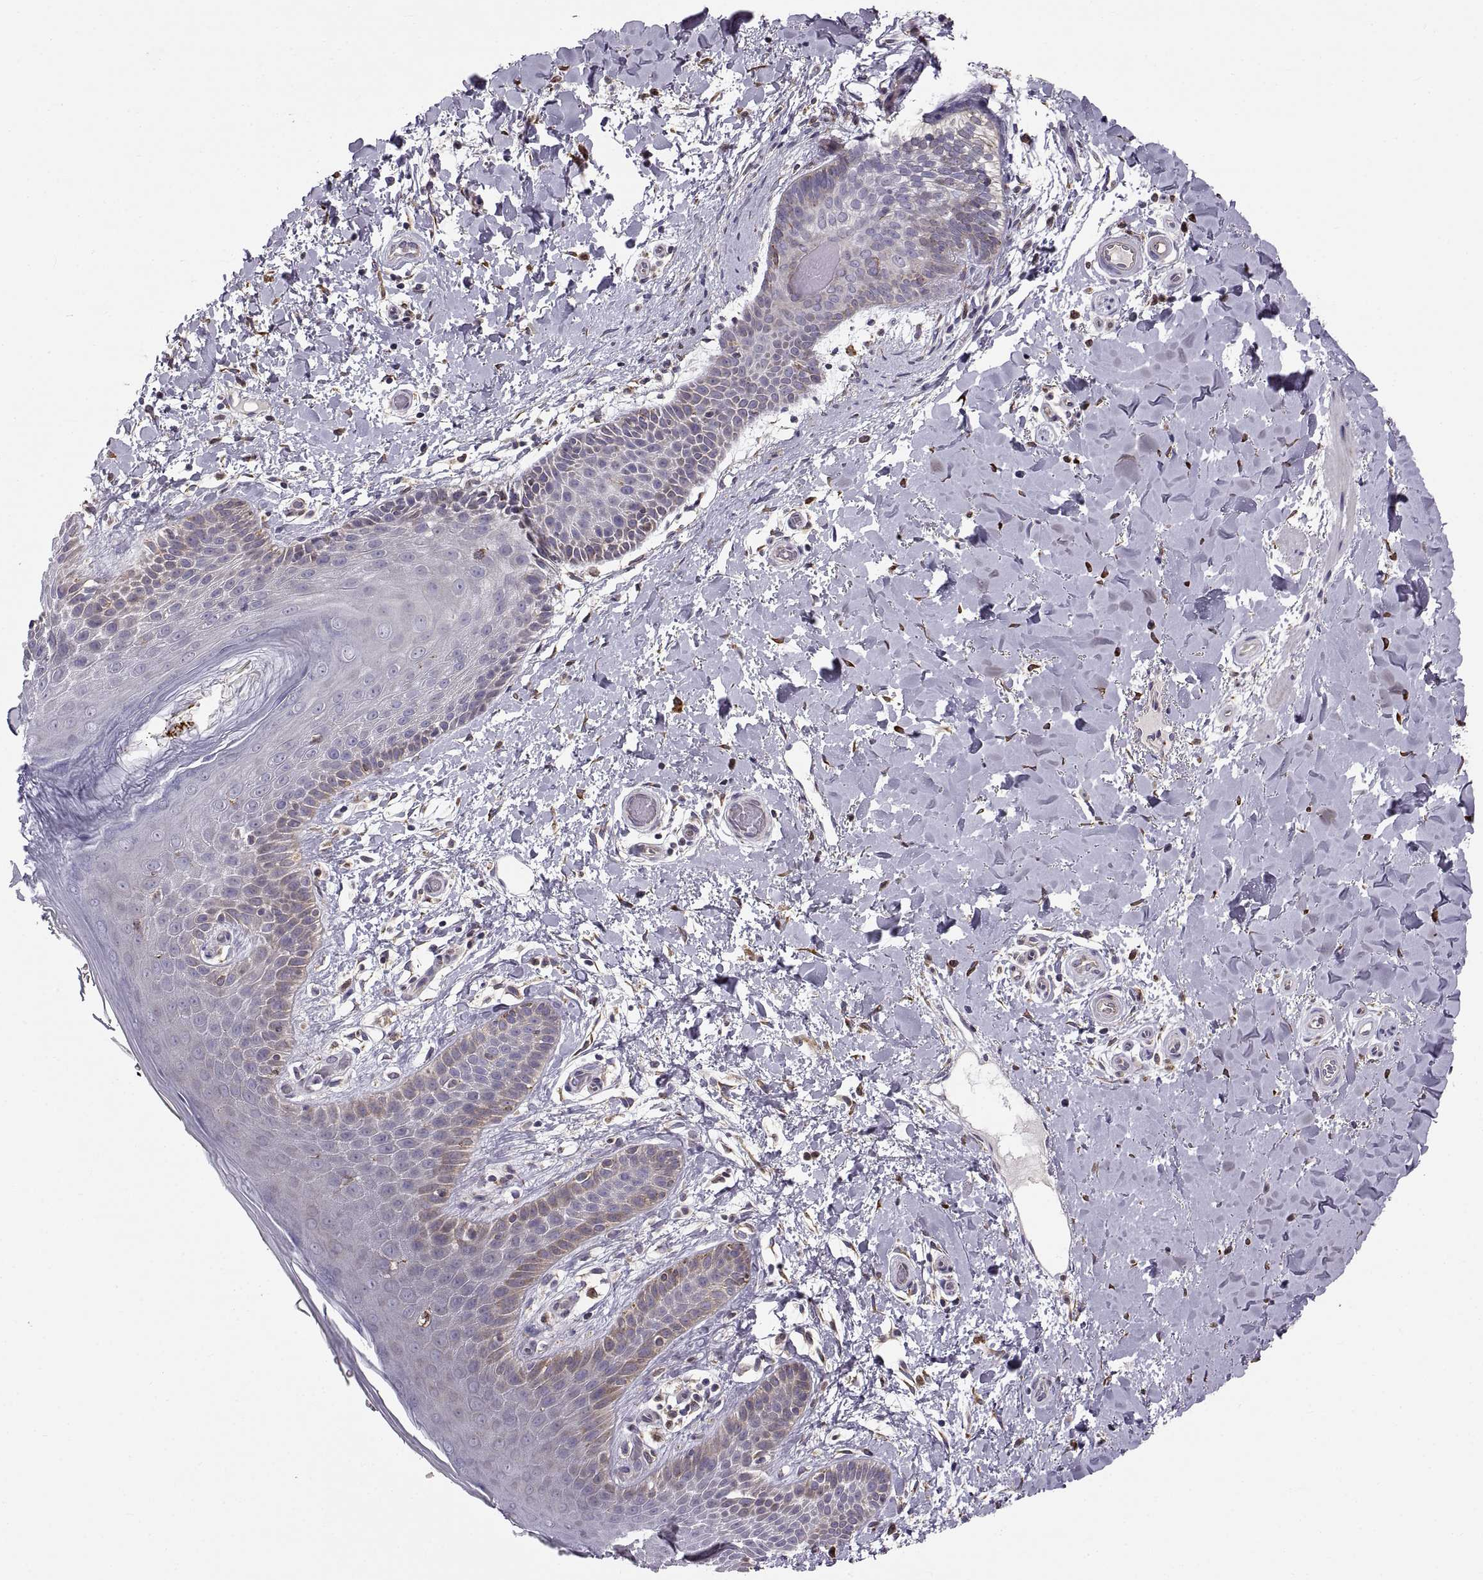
{"staining": {"intensity": "negative", "quantity": "none", "location": "none"}, "tissue": "skin", "cell_type": "Epidermal cells", "image_type": "normal", "snomed": [{"axis": "morphology", "description": "Normal tissue, NOS"}, {"axis": "topography", "description": "Anal"}], "caption": "This image is of unremarkable skin stained with immunohistochemistry (IHC) to label a protein in brown with the nuclei are counter-stained blue. There is no positivity in epidermal cells.", "gene": "PLEKHB2", "patient": {"sex": "male", "age": 36}}